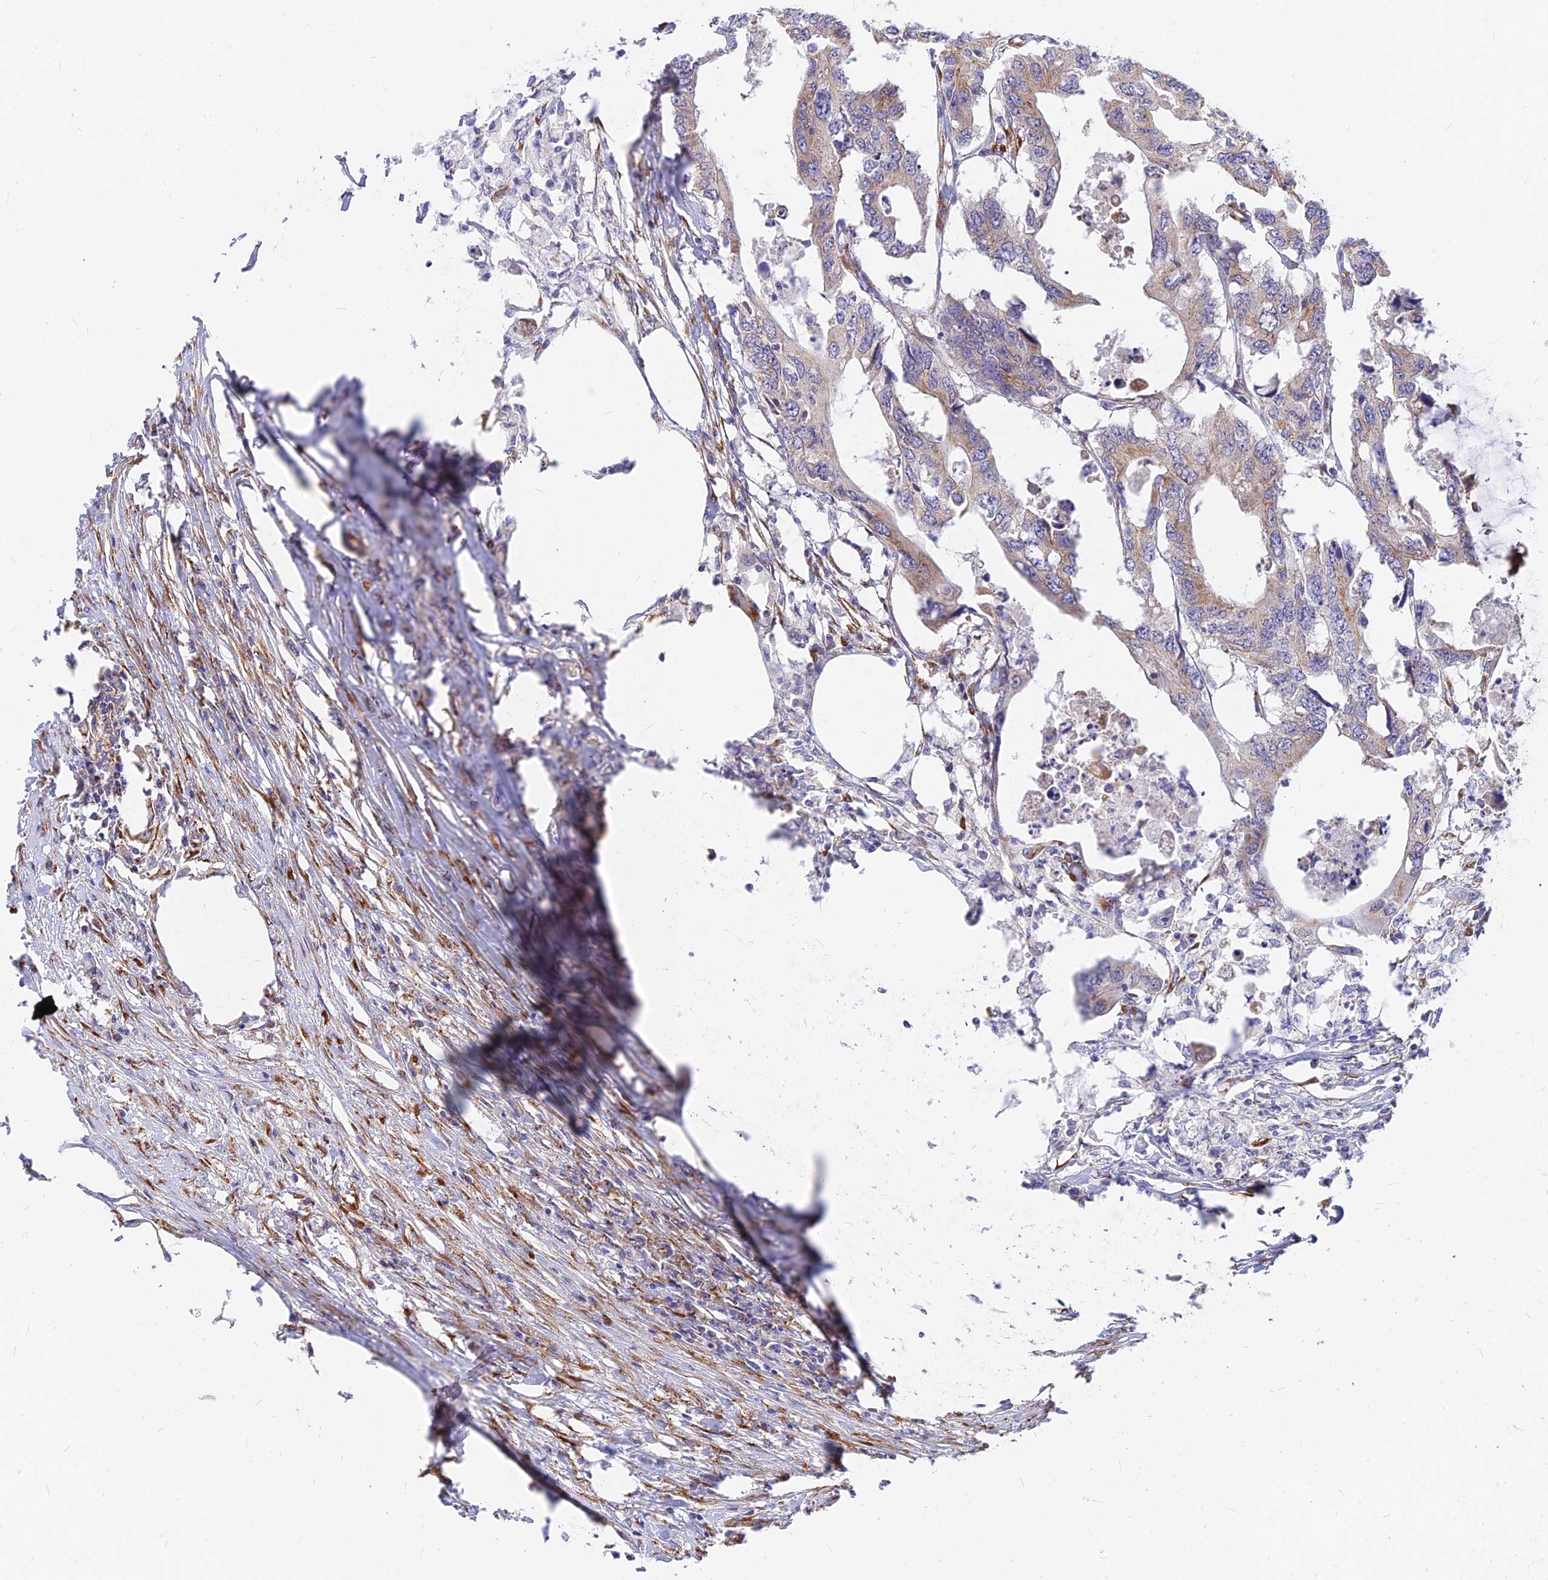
{"staining": {"intensity": "moderate", "quantity": "25%-75%", "location": "cytoplasmic/membranous"}, "tissue": "colorectal cancer", "cell_type": "Tumor cells", "image_type": "cancer", "snomed": [{"axis": "morphology", "description": "Adenocarcinoma, NOS"}, {"axis": "topography", "description": "Colon"}], "caption": "Approximately 25%-75% of tumor cells in human colorectal cancer show moderate cytoplasmic/membranous protein expression as visualized by brown immunohistochemical staining.", "gene": "VSTM2L", "patient": {"sex": "male", "age": 71}}